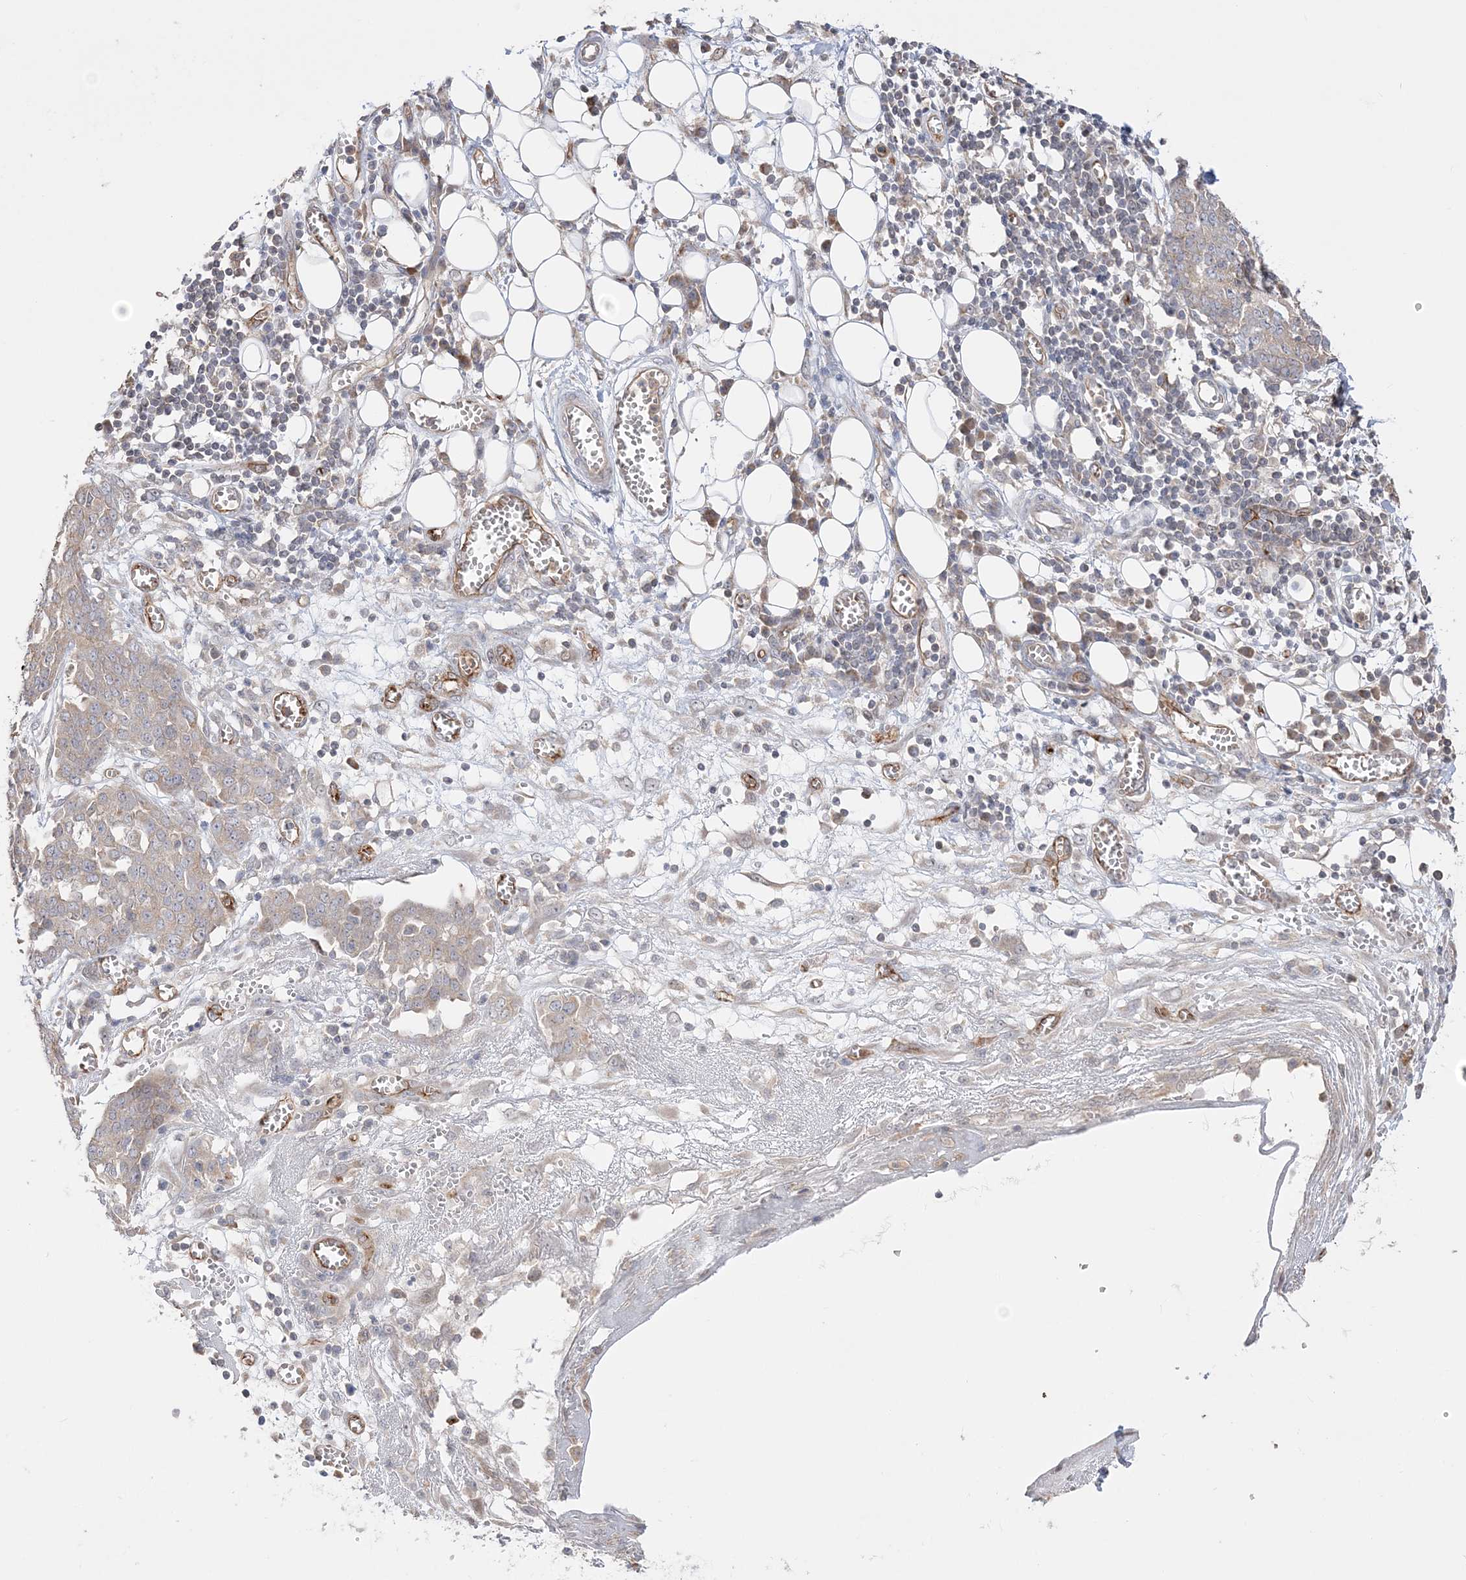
{"staining": {"intensity": "weak", "quantity": ">75%", "location": "cytoplasmic/membranous"}, "tissue": "ovarian cancer", "cell_type": "Tumor cells", "image_type": "cancer", "snomed": [{"axis": "morphology", "description": "Cystadenocarcinoma, serous, NOS"}, {"axis": "topography", "description": "Soft tissue"}, {"axis": "topography", "description": "Ovary"}], "caption": "The histopathology image demonstrates a brown stain indicating the presence of a protein in the cytoplasmic/membranous of tumor cells in serous cystadenocarcinoma (ovarian).", "gene": "FARSB", "patient": {"sex": "female", "age": 57}}